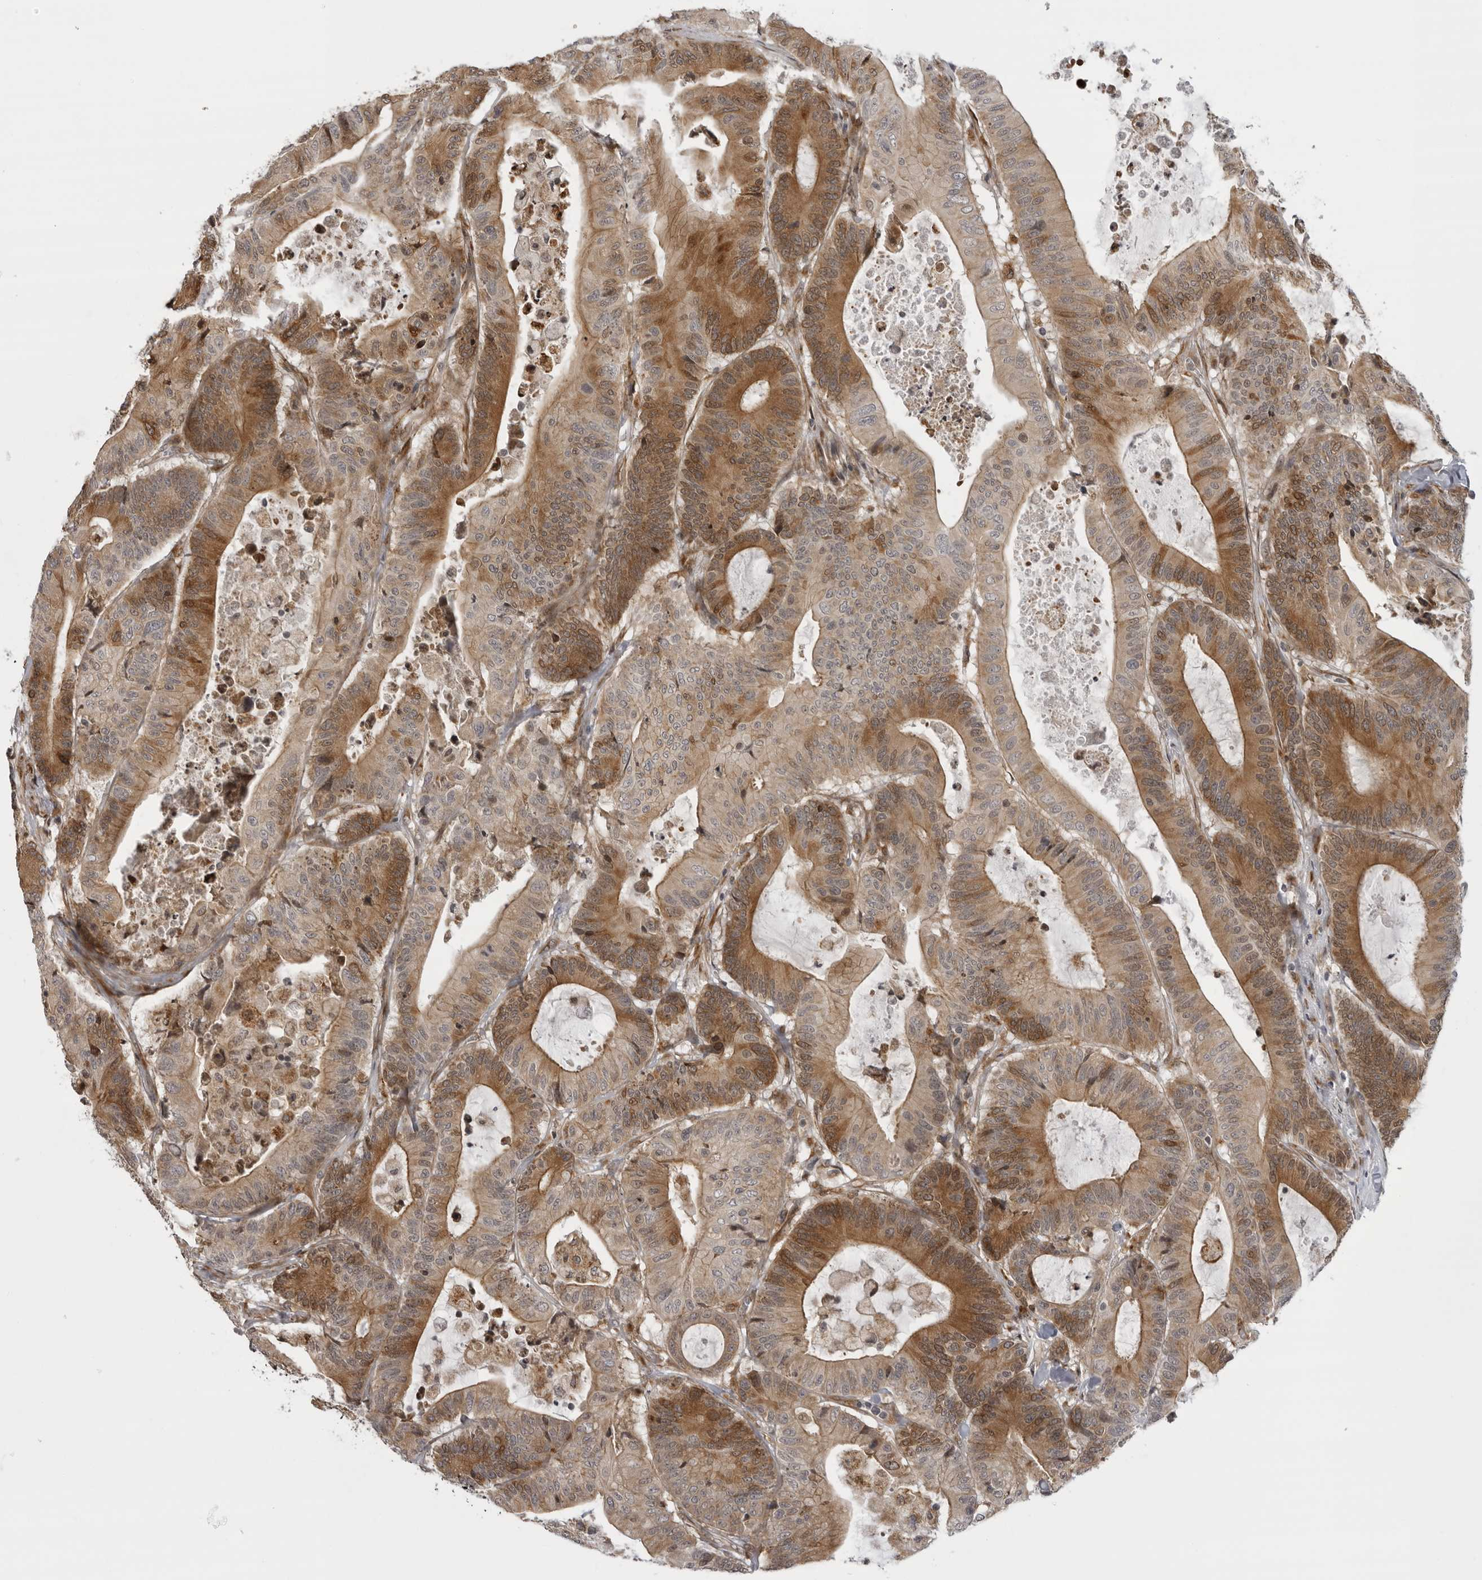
{"staining": {"intensity": "moderate", "quantity": ">75%", "location": "cytoplasmic/membranous"}, "tissue": "colorectal cancer", "cell_type": "Tumor cells", "image_type": "cancer", "snomed": [{"axis": "morphology", "description": "Adenocarcinoma, NOS"}, {"axis": "topography", "description": "Colon"}], "caption": "IHC of human colorectal cancer (adenocarcinoma) demonstrates medium levels of moderate cytoplasmic/membranous expression in about >75% of tumor cells. (DAB IHC with brightfield microscopy, high magnification).", "gene": "DNAH14", "patient": {"sex": "female", "age": 84}}